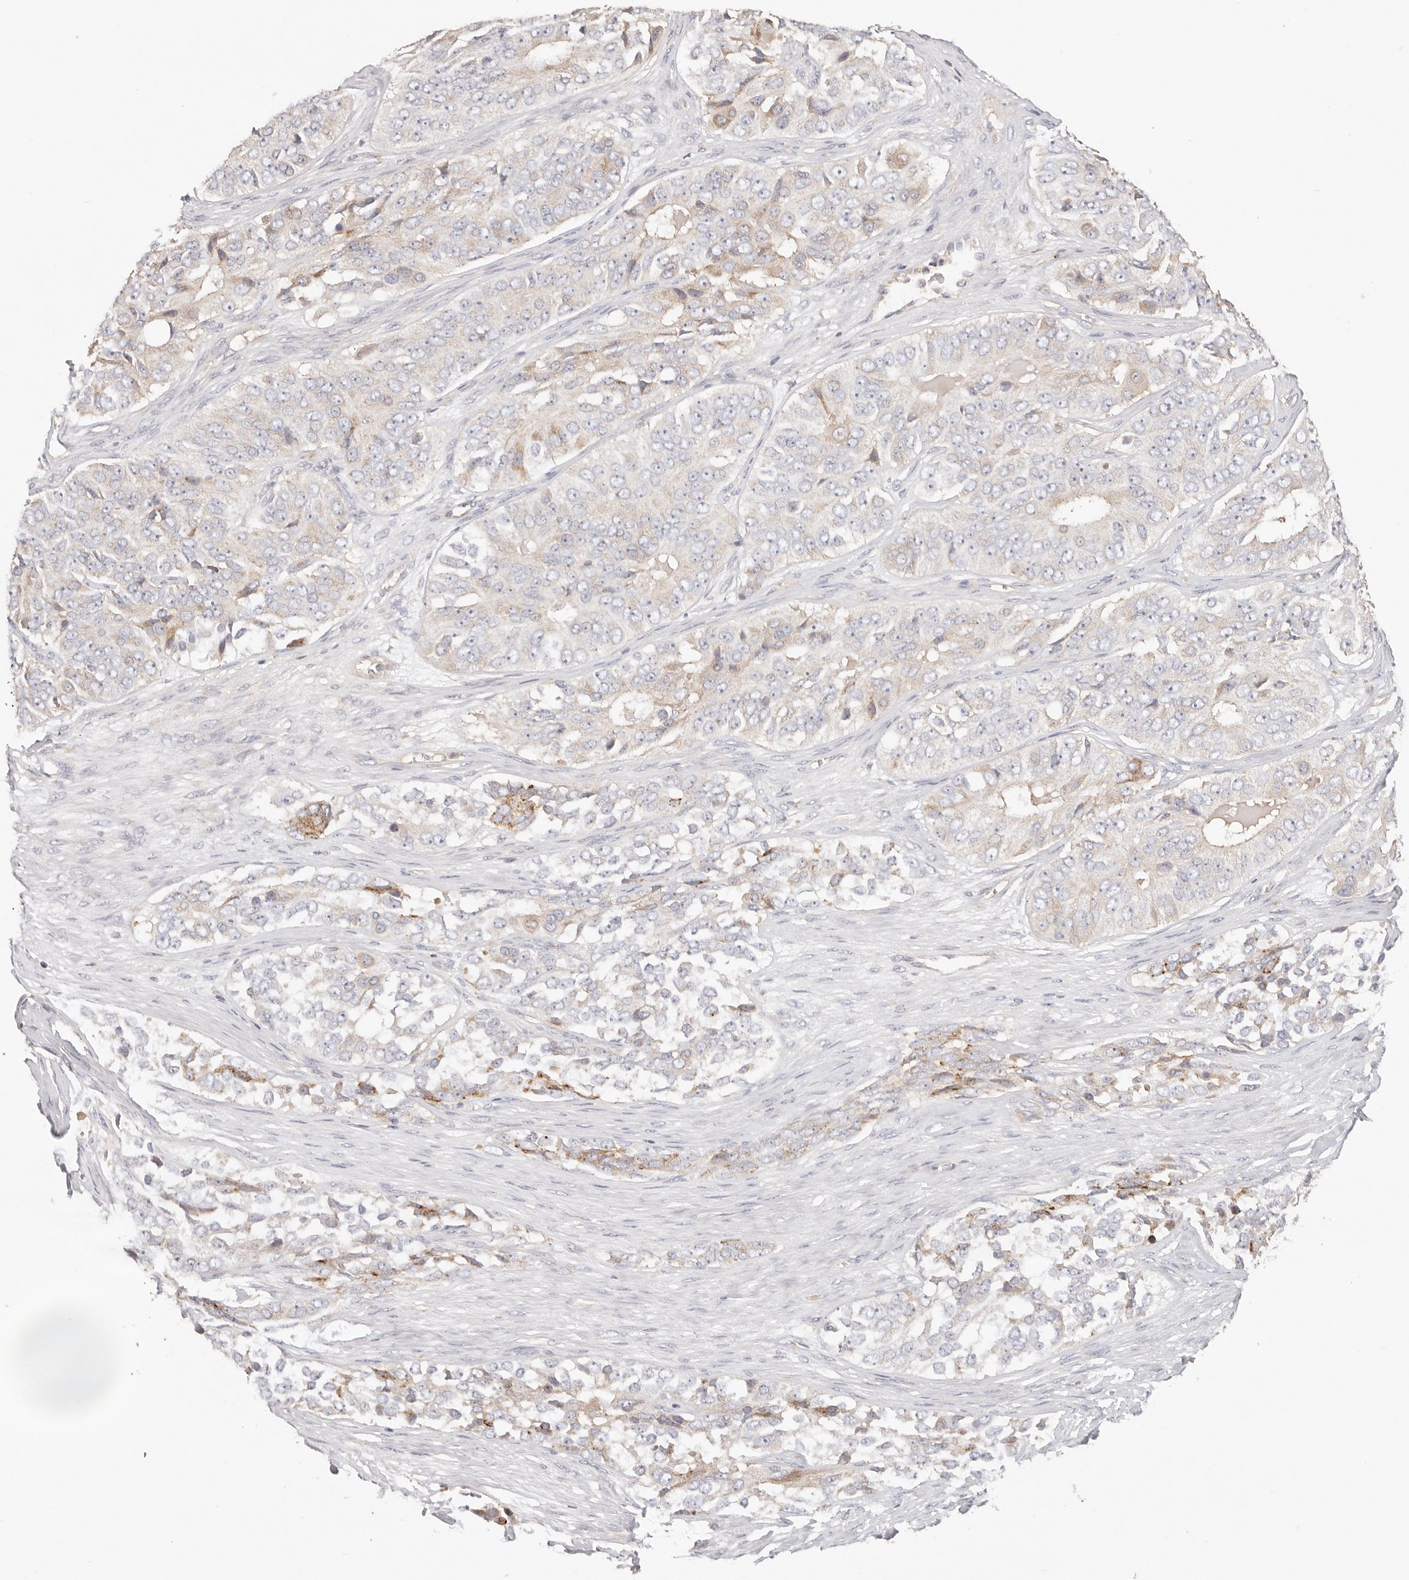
{"staining": {"intensity": "weak", "quantity": ">75%", "location": "cytoplasmic/membranous"}, "tissue": "ovarian cancer", "cell_type": "Tumor cells", "image_type": "cancer", "snomed": [{"axis": "morphology", "description": "Carcinoma, endometroid"}, {"axis": "topography", "description": "Ovary"}], "caption": "The histopathology image exhibits staining of ovarian cancer (endometroid carcinoma), revealing weak cytoplasmic/membranous protein positivity (brown color) within tumor cells.", "gene": "KCMF1", "patient": {"sex": "female", "age": 51}}